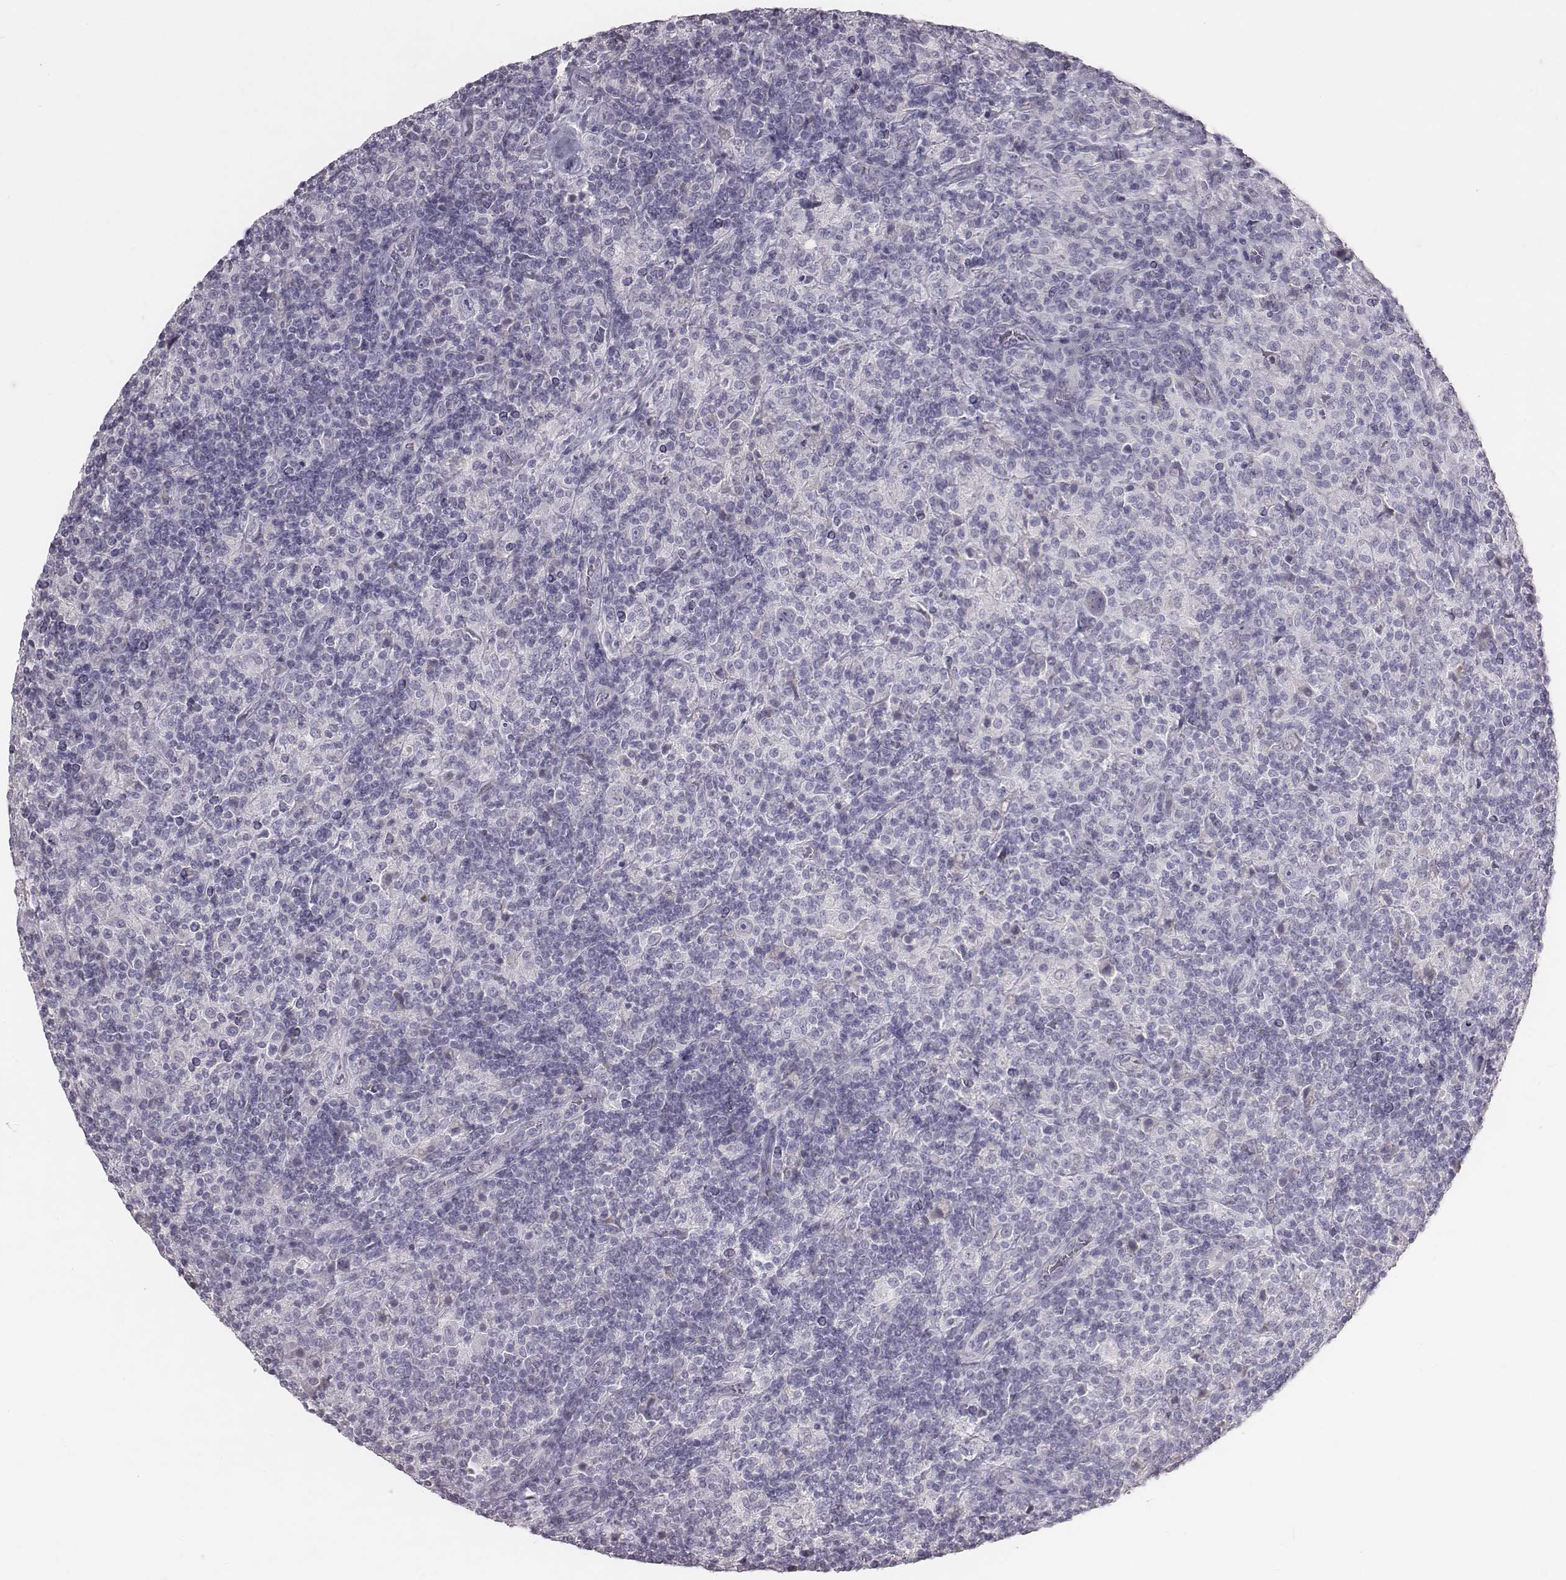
{"staining": {"intensity": "negative", "quantity": "none", "location": "none"}, "tissue": "lymphoma", "cell_type": "Tumor cells", "image_type": "cancer", "snomed": [{"axis": "morphology", "description": "Hodgkin's disease, NOS"}, {"axis": "topography", "description": "Lymph node"}], "caption": "The image displays no significant staining in tumor cells of lymphoma. Brightfield microscopy of immunohistochemistry stained with DAB (3,3'-diaminobenzidine) (brown) and hematoxylin (blue), captured at high magnification.", "gene": "C6orf58", "patient": {"sex": "male", "age": 70}}